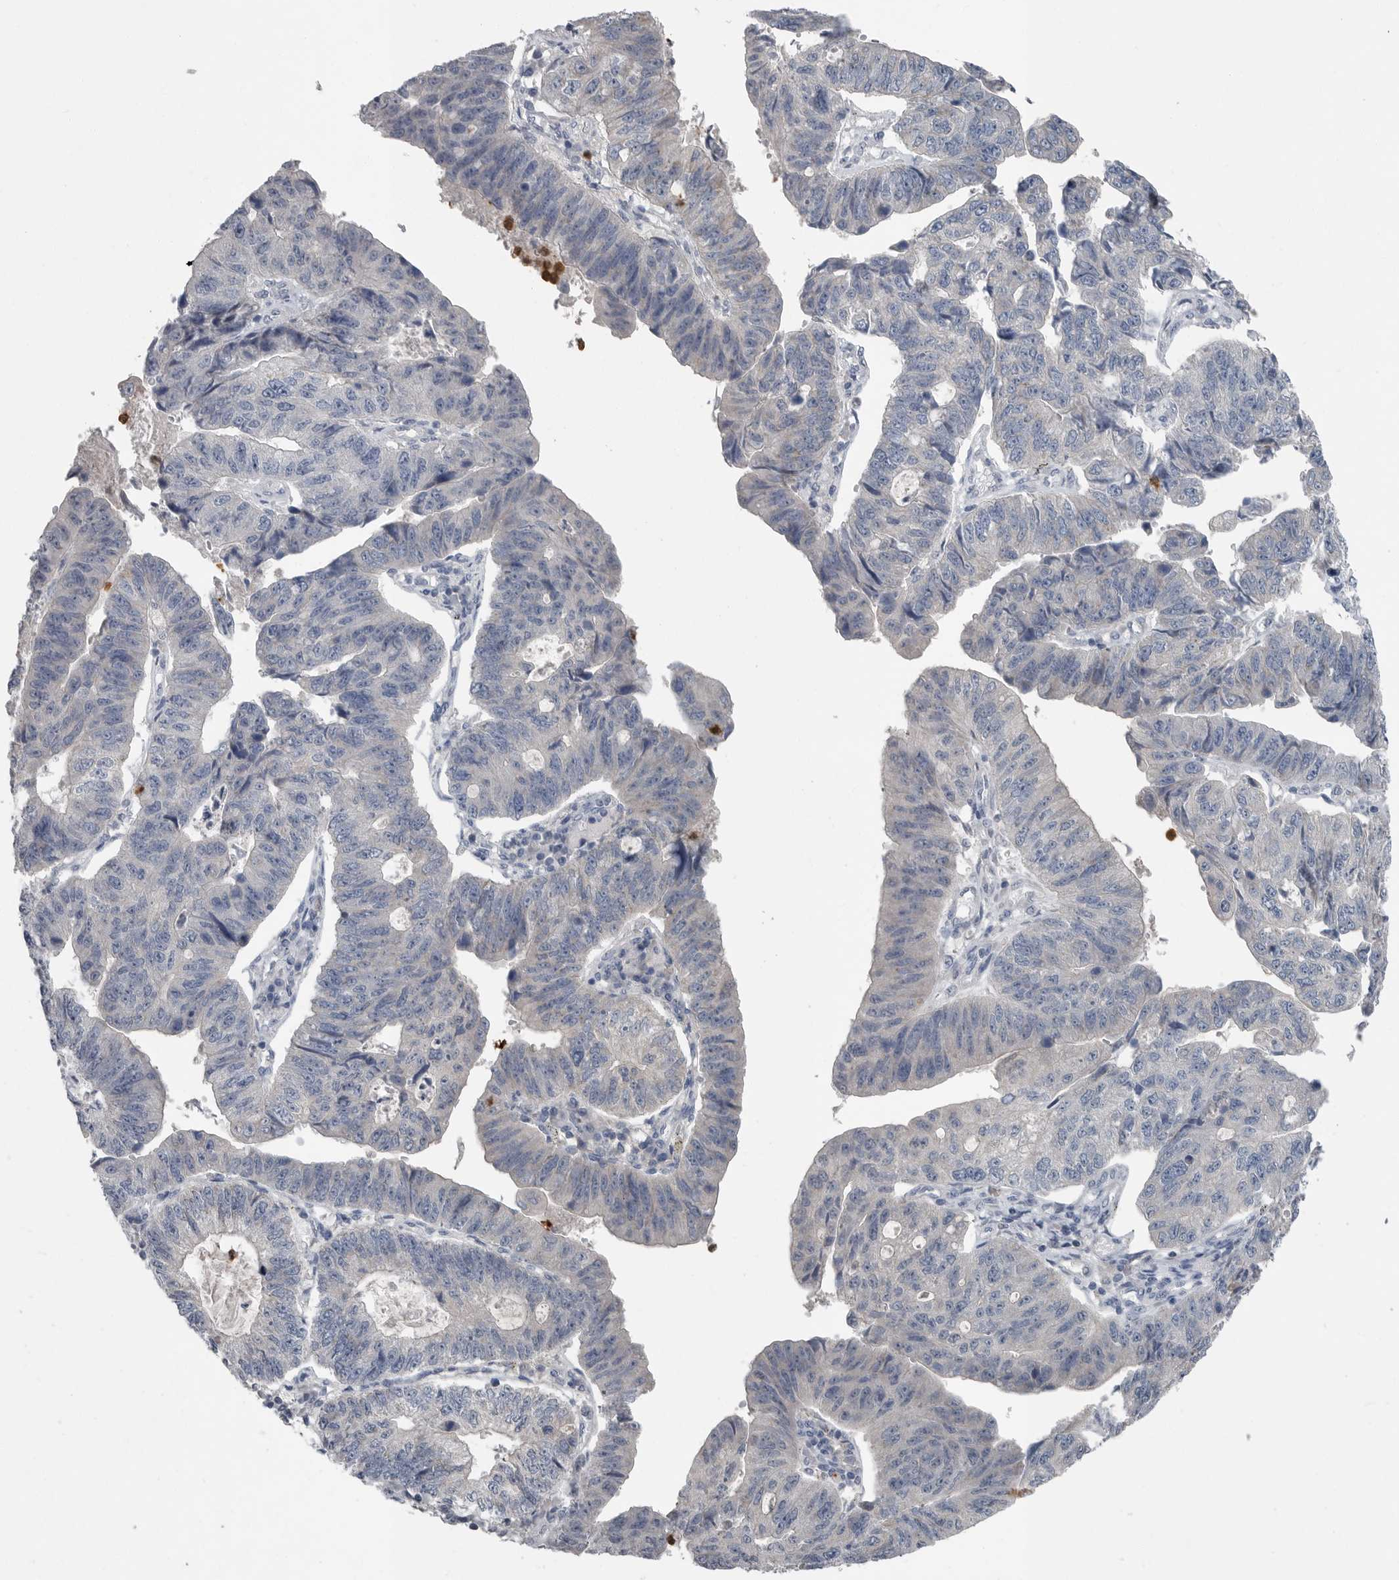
{"staining": {"intensity": "weak", "quantity": "25%-75%", "location": "cytoplasmic/membranous"}, "tissue": "stomach cancer", "cell_type": "Tumor cells", "image_type": "cancer", "snomed": [{"axis": "morphology", "description": "Adenocarcinoma, NOS"}, {"axis": "topography", "description": "Stomach"}], "caption": "Protein expression analysis of stomach cancer exhibits weak cytoplasmic/membranous positivity in approximately 25%-75% of tumor cells.", "gene": "SCP2", "patient": {"sex": "male", "age": 59}}